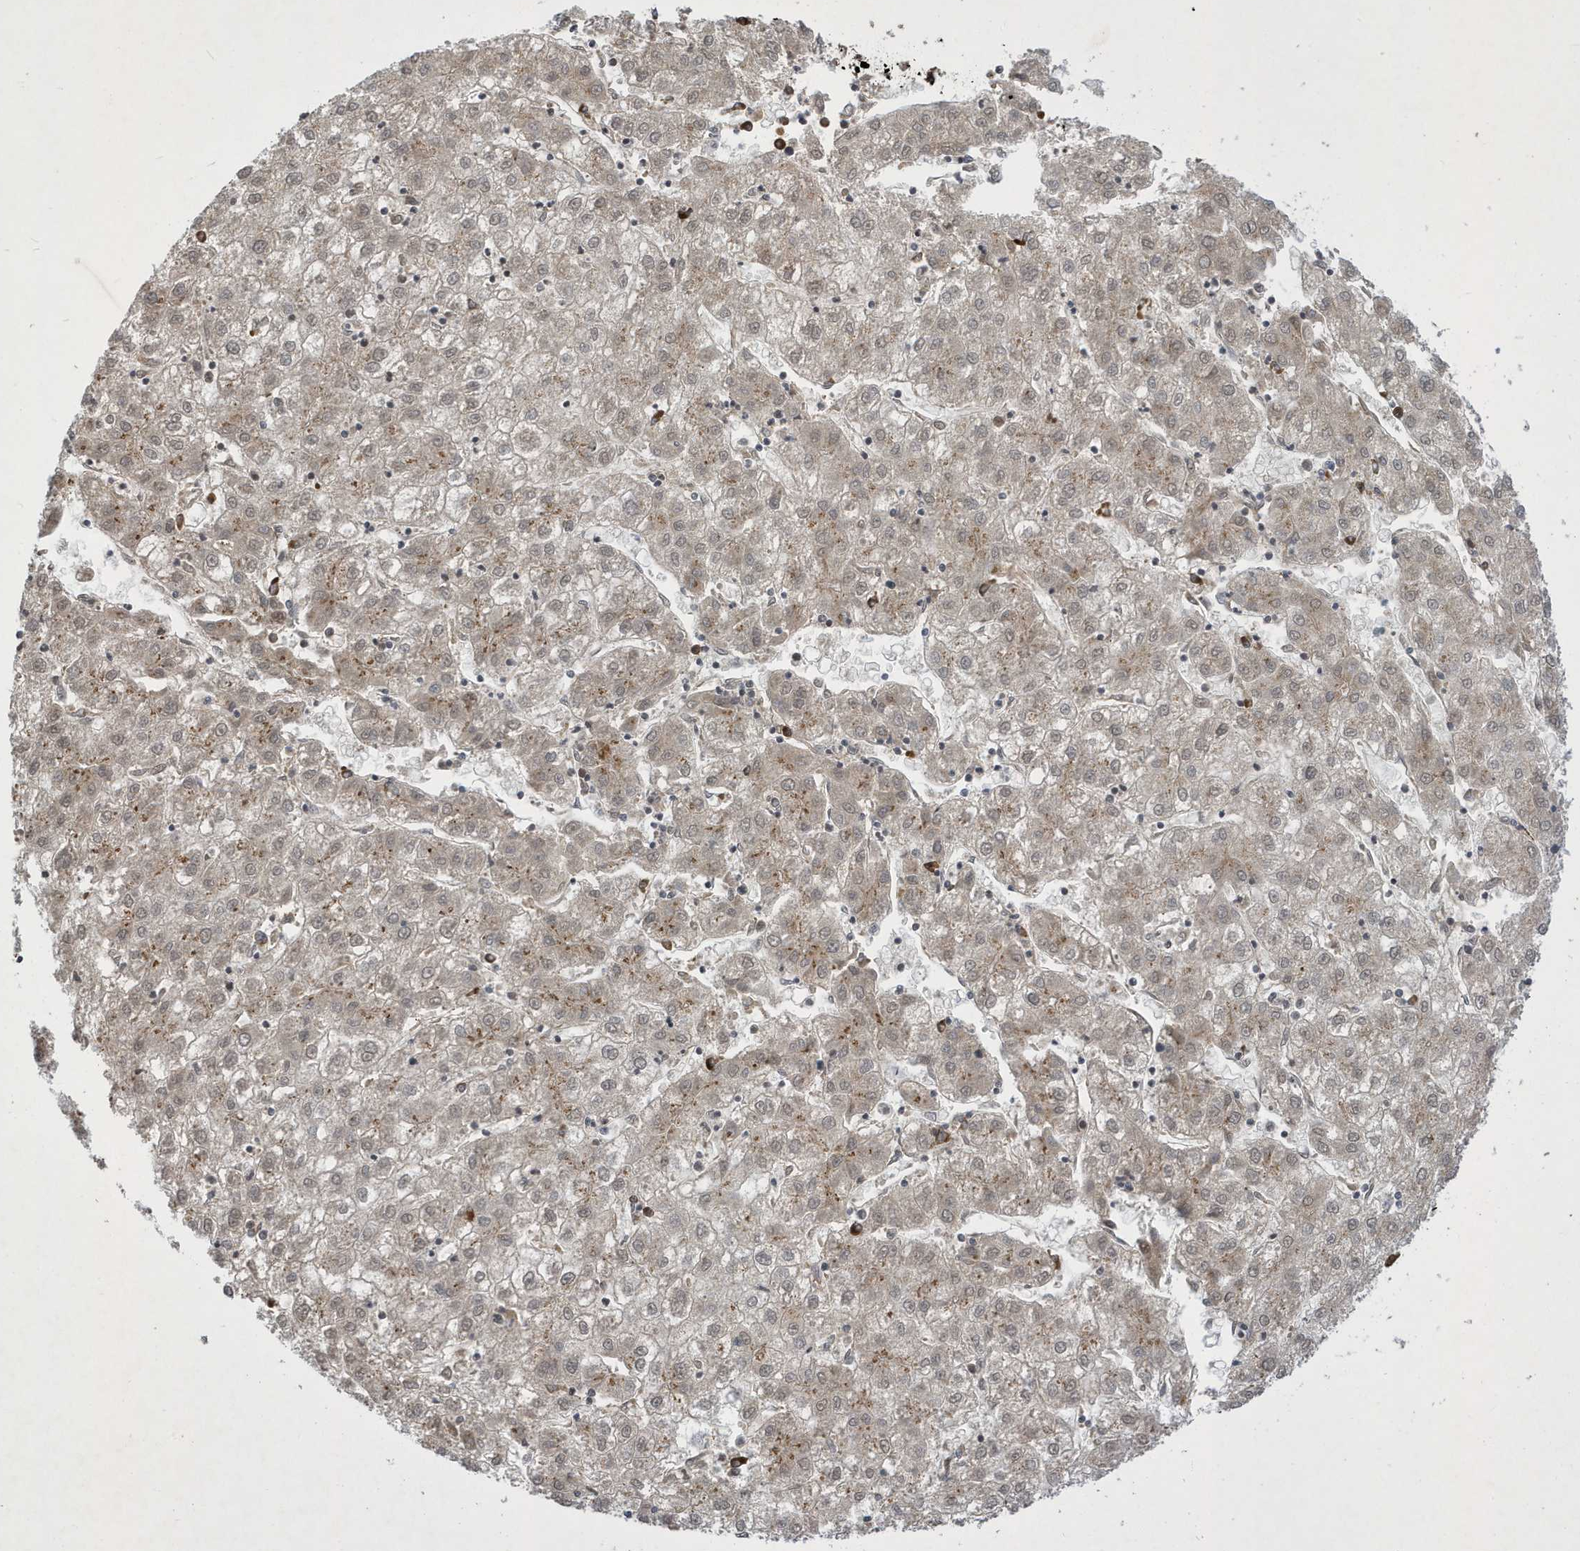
{"staining": {"intensity": "weak", "quantity": ">75%", "location": "cytoplasmic/membranous,nuclear"}, "tissue": "liver cancer", "cell_type": "Tumor cells", "image_type": "cancer", "snomed": [{"axis": "morphology", "description": "Carcinoma, Hepatocellular, NOS"}, {"axis": "topography", "description": "Liver"}], "caption": "Tumor cells show low levels of weak cytoplasmic/membranous and nuclear staining in approximately >75% of cells in human liver cancer. Using DAB (brown) and hematoxylin (blue) stains, captured at high magnification using brightfield microscopy.", "gene": "STX10", "patient": {"sex": "male", "age": 72}}